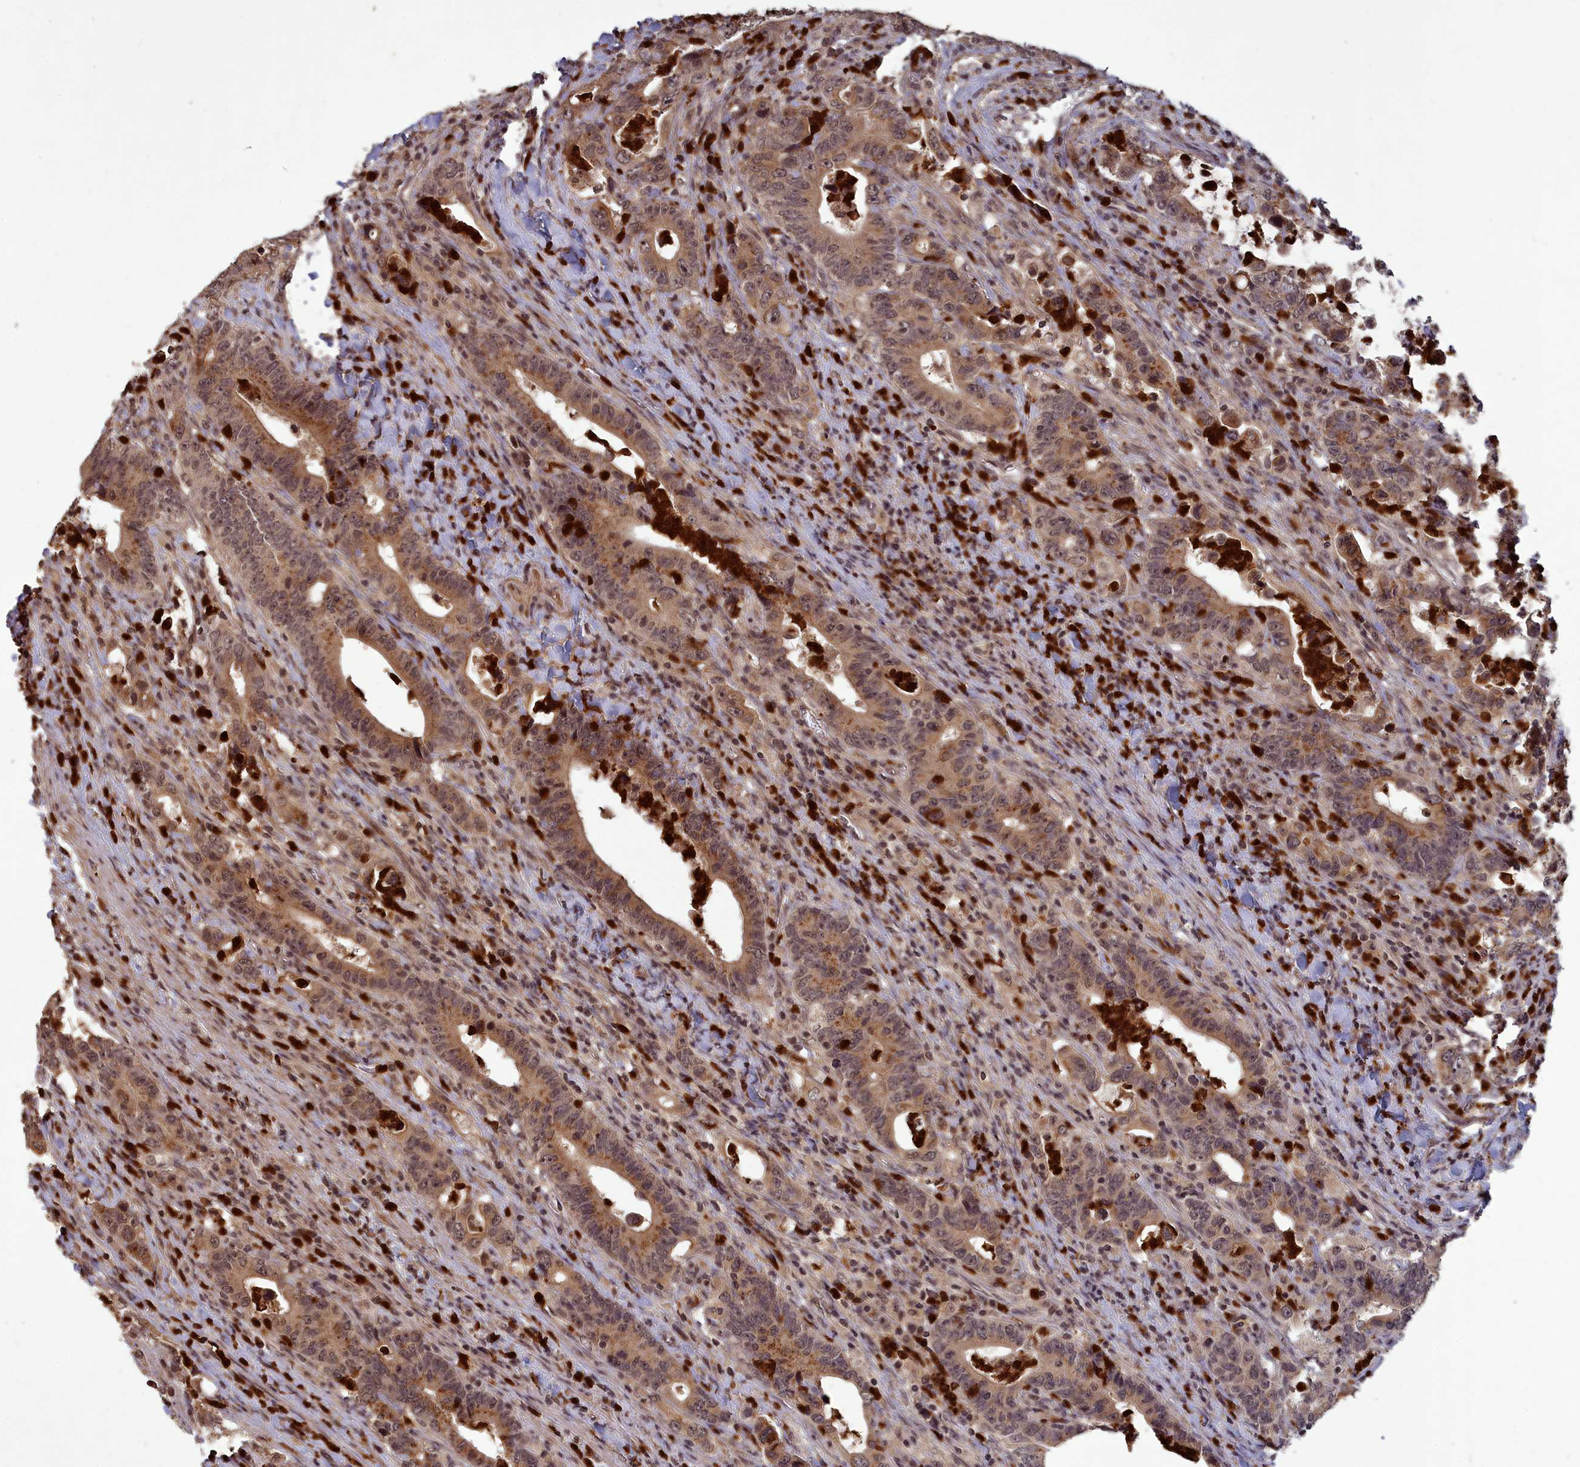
{"staining": {"intensity": "moderate", "quantity": ">75%", "location": "cytoplasmic/membranous,nuclear"}, "tissue": "colorectal cancer", "cell_type": "Tumor cells", "image_type": "cancer", "snomed": [{"axis": "morphology", "description": "Adenocarcinoma, NOS"}, {"axis": "topography", "description": "Colon"}], "caption": "Immunohistochemical staining of colorectal adenocarcinoma shows medium levels of moderate cytoplasmic/membranous and nuclear protein expression in approximately >75% of tumor cells.", "gene": "SRMS", "patient": {"sex": "female", "age": 75}}